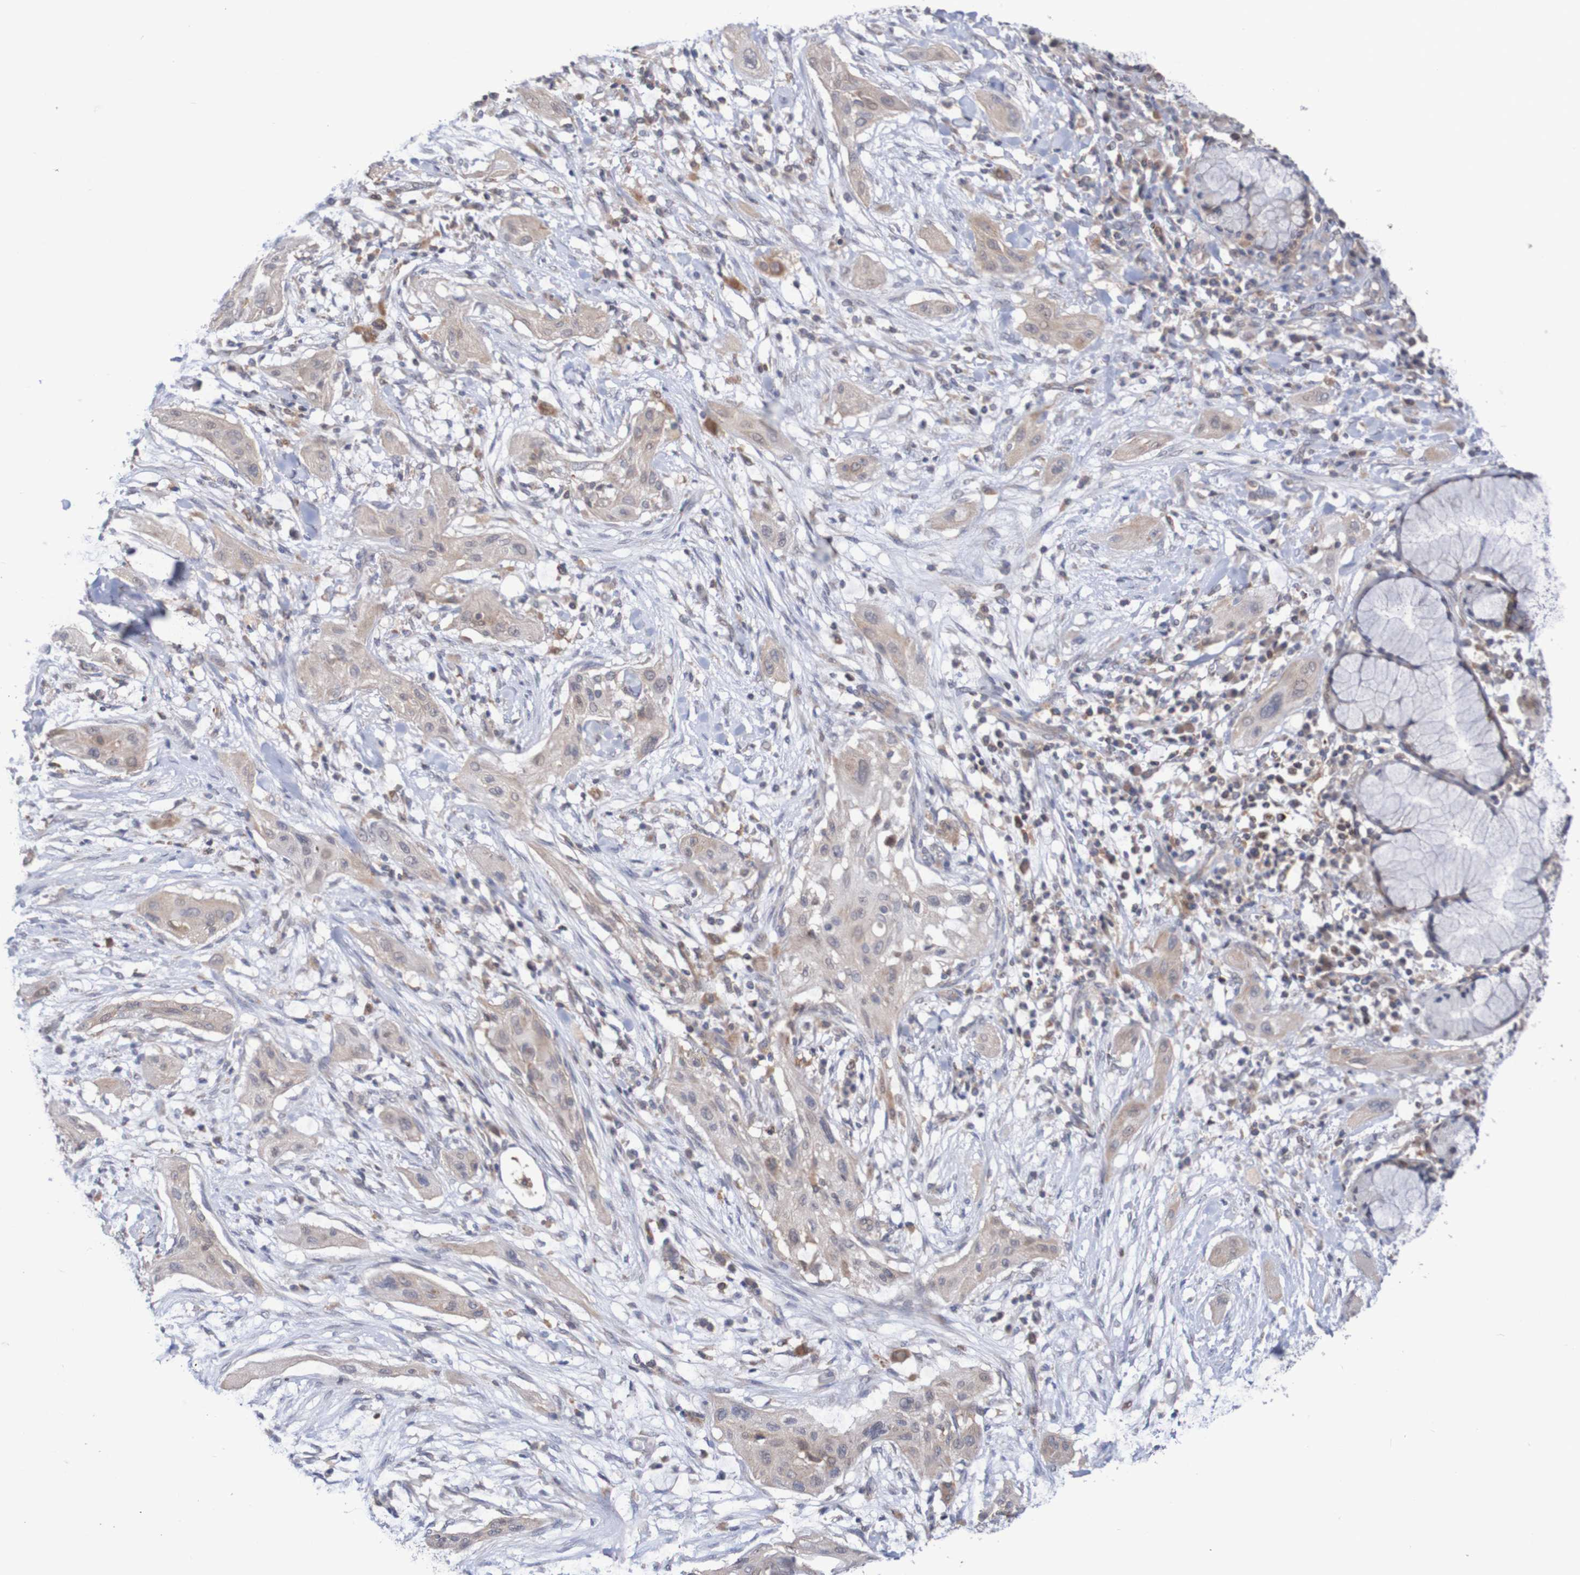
{"staining": {"intensity": "moderate", "quantity": "25%-75%", "location": "cytoplasmic/membranous"}, "tissue": "lung cancer", "cell_type": "Tumor cells", "image_type": "cancer", "snomed": [{"axis": "morphology", "description": "Squamous cell carcinoma, NOS"}, {"axis": "topography", "description": "Lung"}], "caption": "Protein staining of lung squamous cell carcinoma tissue displays moderate cytoplasmic/membranous positivity in approximately 25%-75% of tumor cells.", "gene": "C3orf18", "patient": {"sex": "female", "age": 47}}